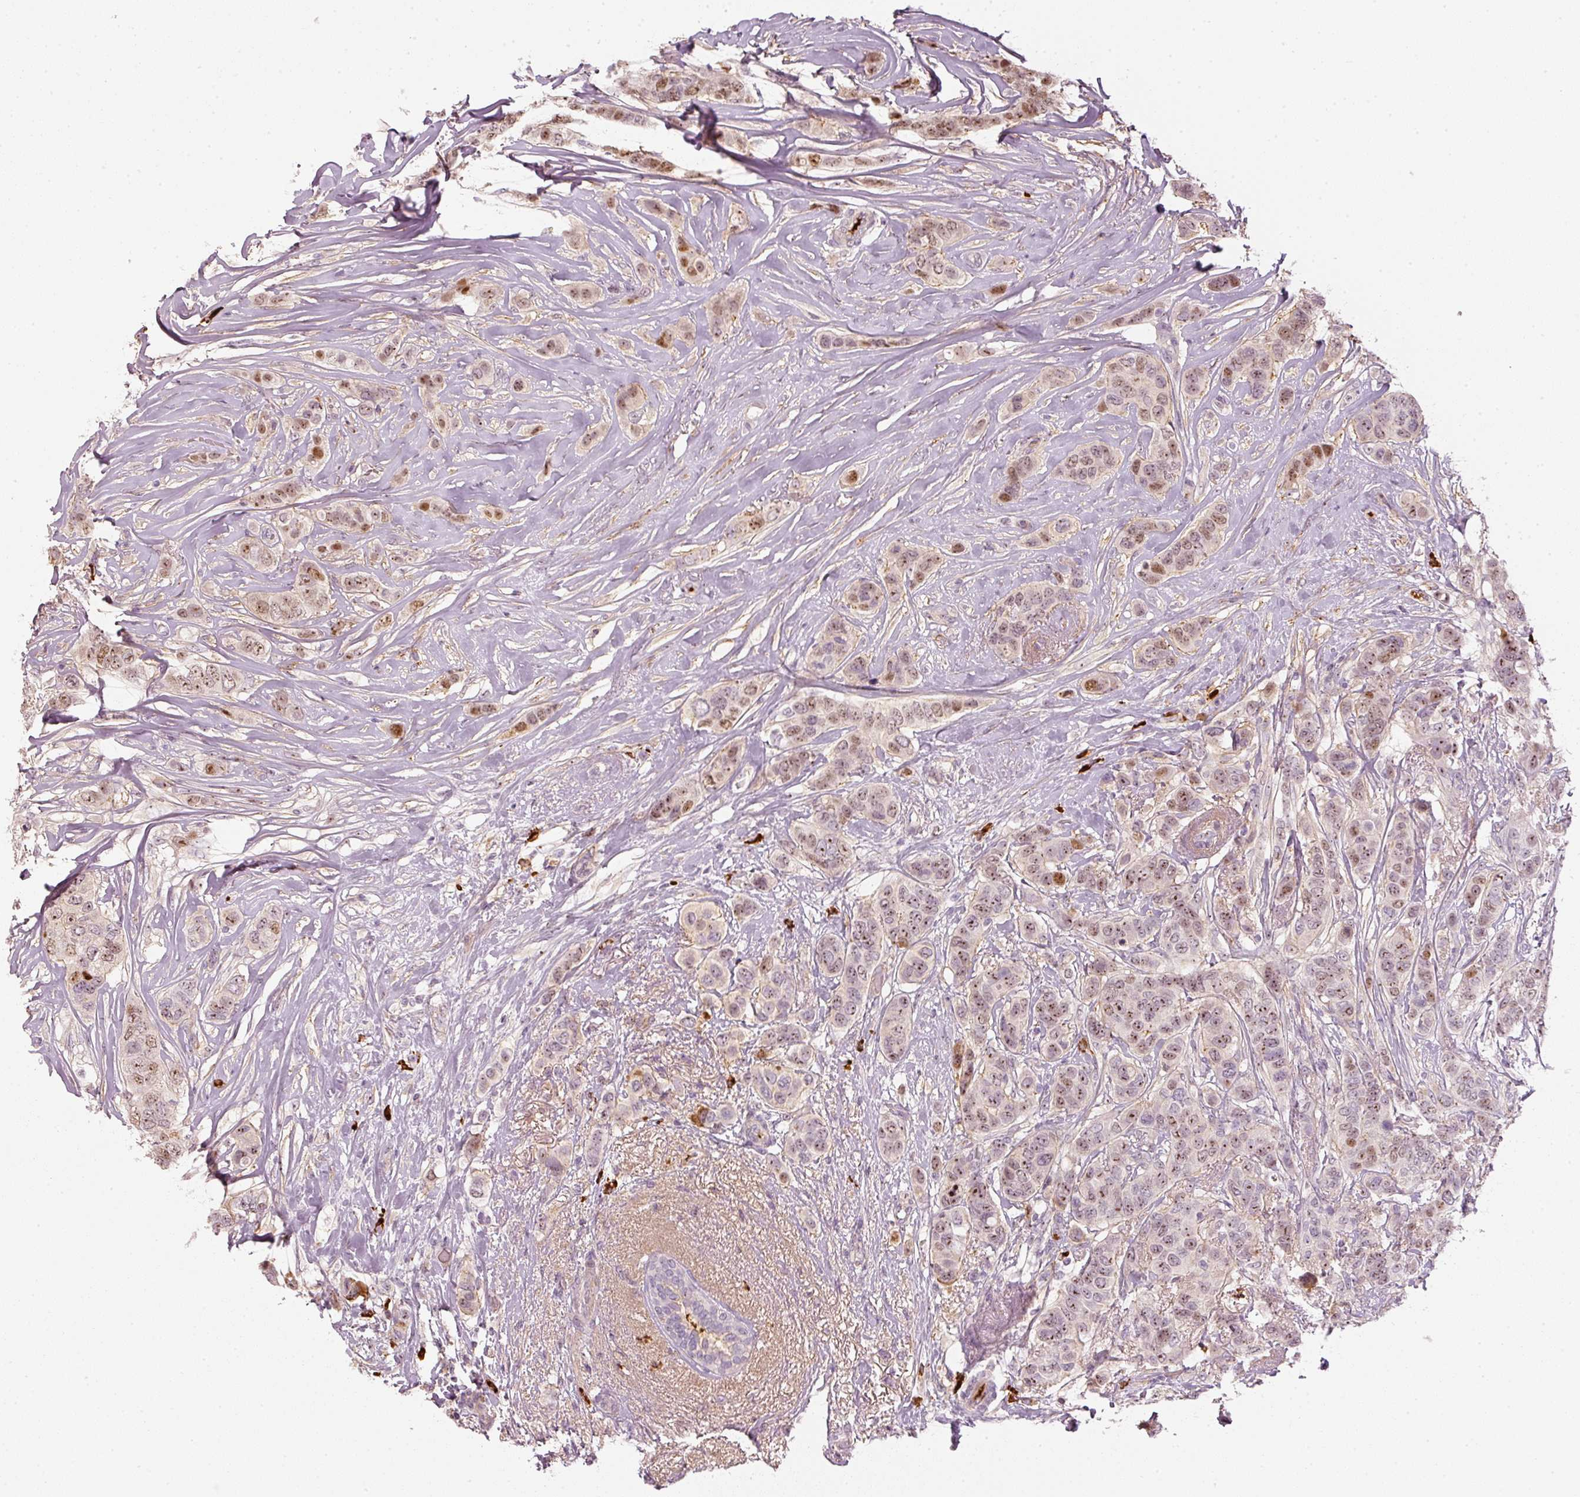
{"staining": {"intensity": "moderate", "quantity": "25%-75%", "location": "nuclear"}, "tissue": "breast cancer", "cell_type": "Tumor cells", "image_type": "cancer", "snomed": [{"axis": "morphology", "description": "Lobular carcinoma"}, {"axis": "topography", "description": "Breast"}], "caption": "Breast lobular carcinoma stained for a protein (brown) demonstrates moderate nuclear positive expression in approximately 25%-75% of tumor cells.", "gene": "VCAM1", "patient": {"sex": "female", "age": 51}}